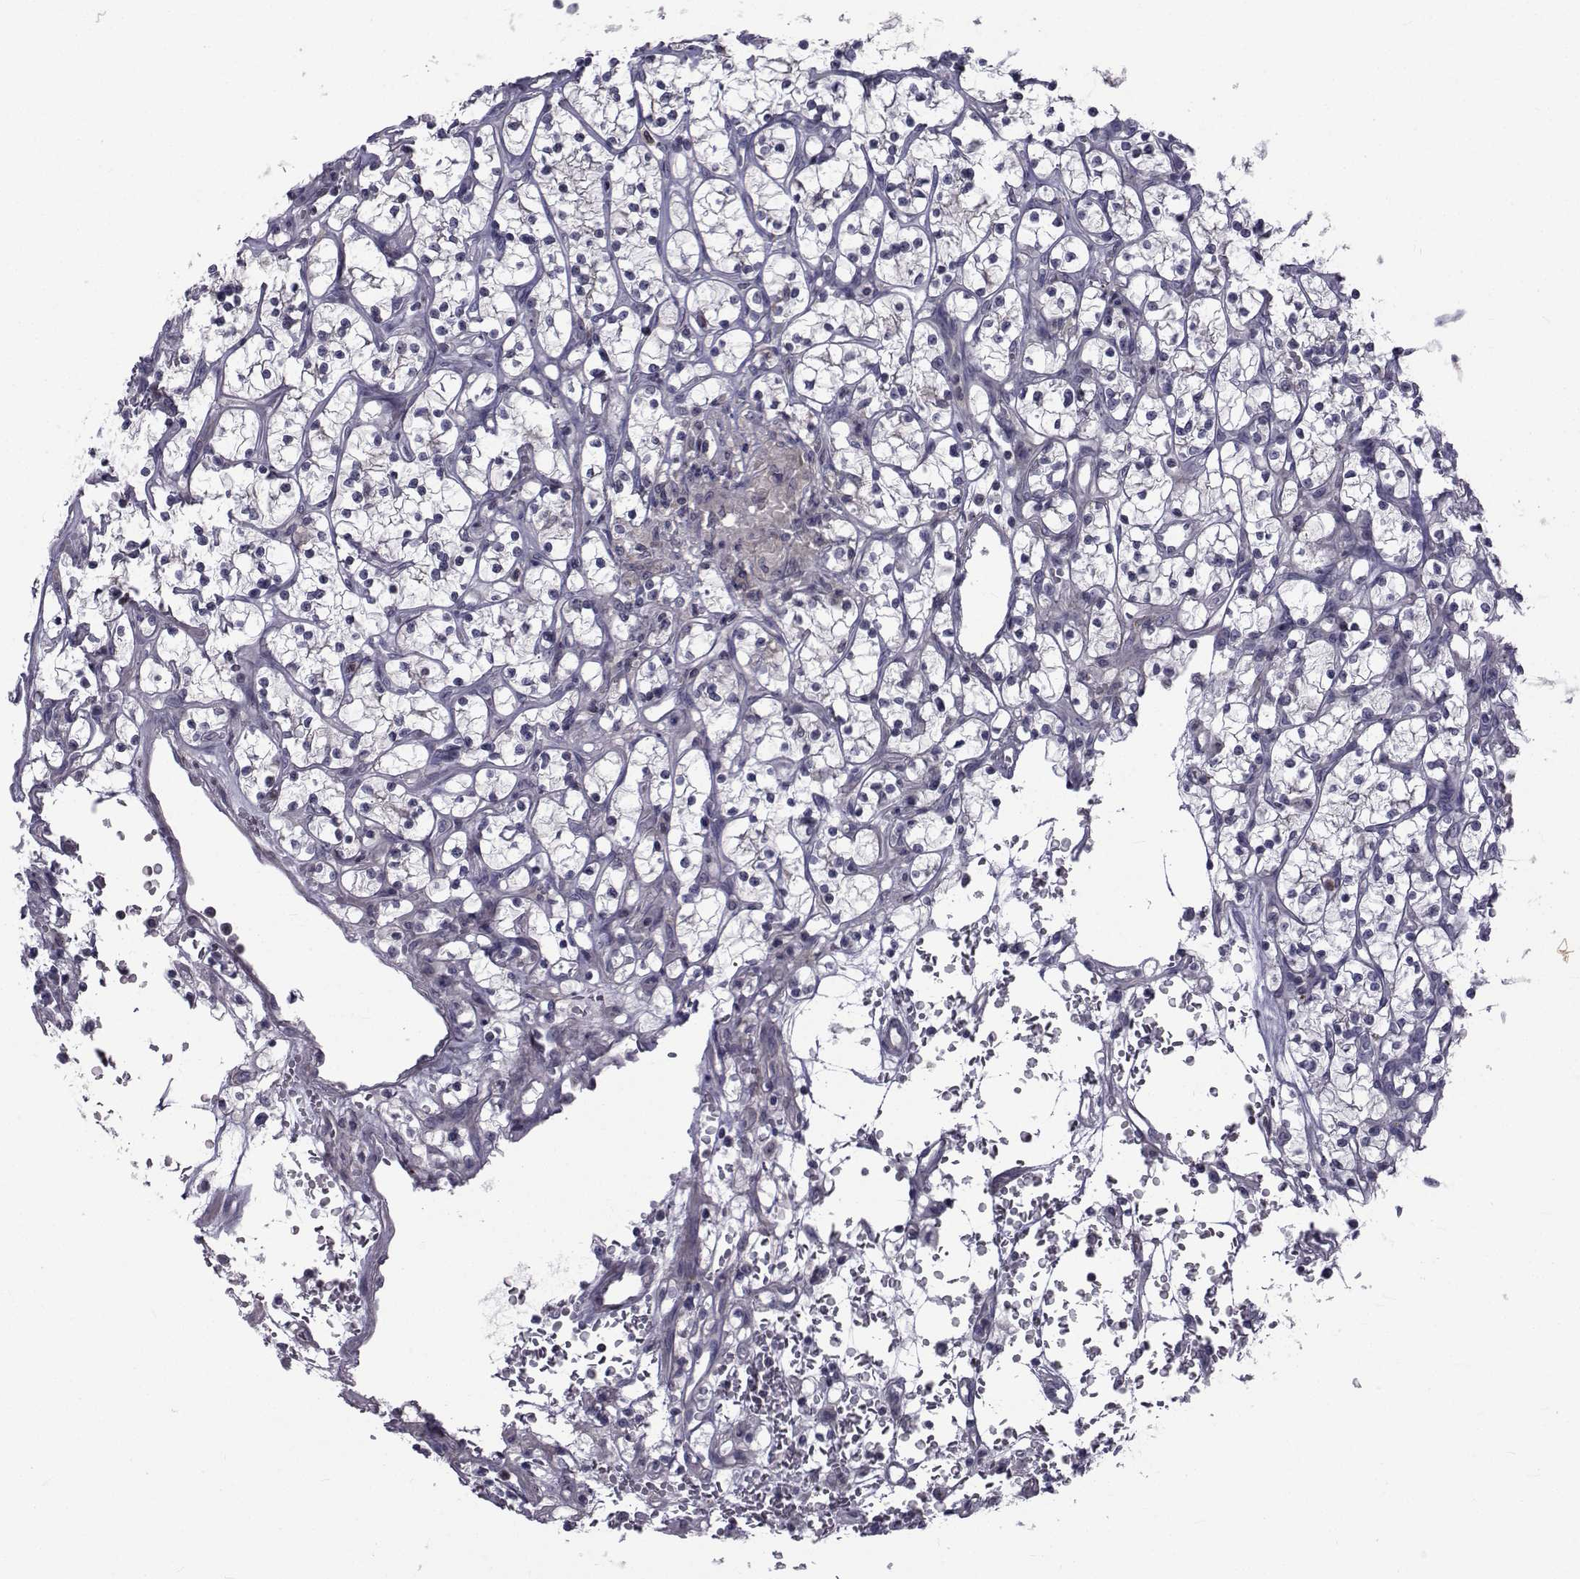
{"staining": {"intensity": "negative", "quantity": "none", "location": "none"}, "tissue": "renal cancer", "cell_type": "Tumor cells", "image_type": "cancer", "snomed": [{"axis": "morphology", "description": "Adenocarcinoma, NOS"}, {"axis": "topography", "description": "Kidney"}], "caption": "Immunohistochemical staining of renal cancer exhibits no significant expression in tumor cells. The staining was performed using DAB (3,3'-diaminobenzidine) to visualize the protein expression in brown, while the nuclei were stained in blue with hematoxylin (Magnification: 20x).", "gene": "SLC30A10", "patient": {"sex": "female", "age": 64}}